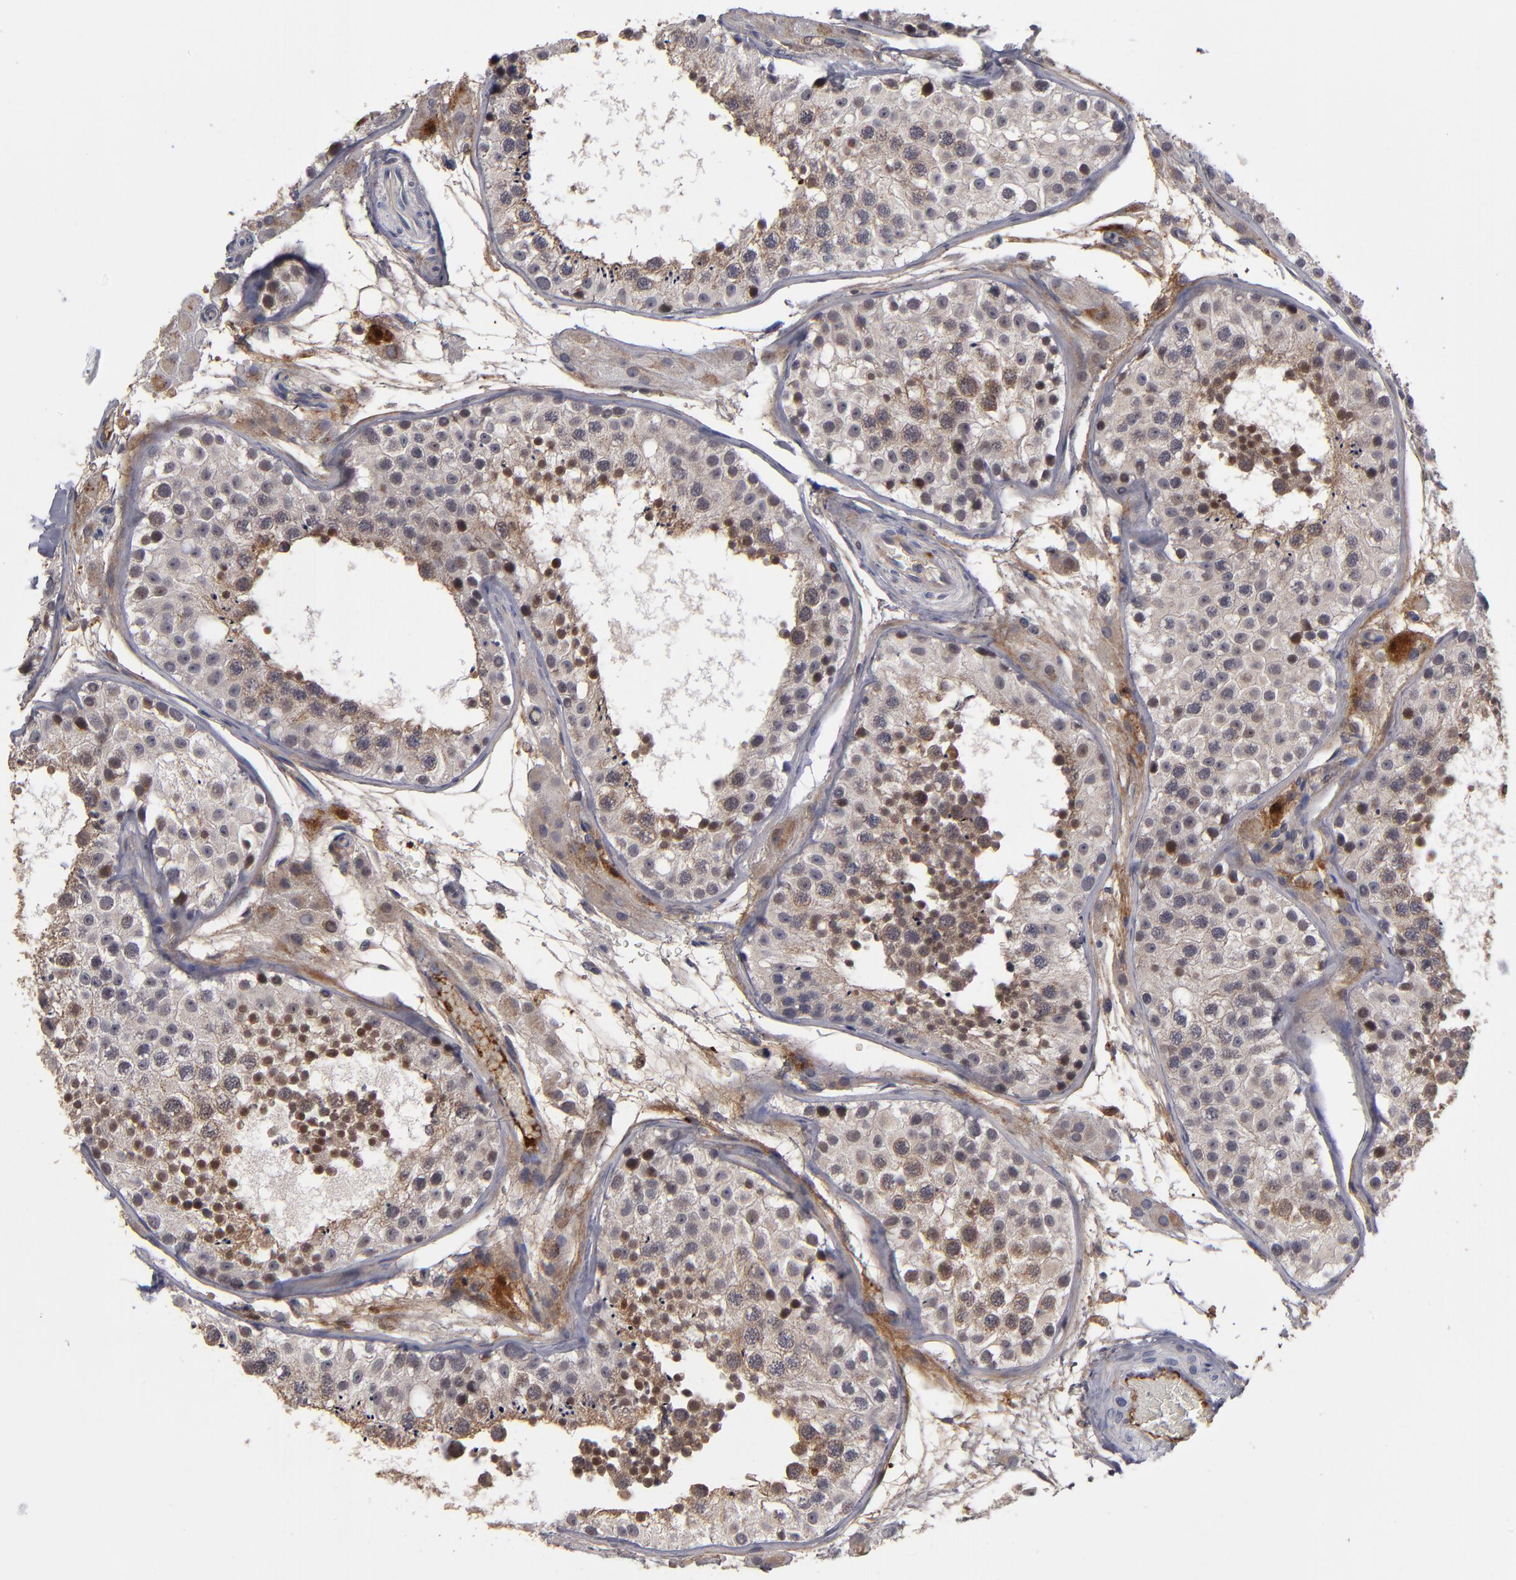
{"staining": {"intensity": "moderate", "quantity": "25%-75%", "location": "cytoplasmic/membranous"}, "tissue": "testis", "cell_type": "Cells in seminiferous ducts", "image_type": "normal", "snomed": [{"axis": "morphology", "description": "Normal tissue, NOS"}, {"axis": "topography", "description": "Testis"}], "caption": "The immunohistochemical stain highlights moderate cytoplasmic/membranous positivity in cells in seminiferous ducts of benign testis.", "gene": "EXD2", "patient": {"sex": "male", "age": 26}}